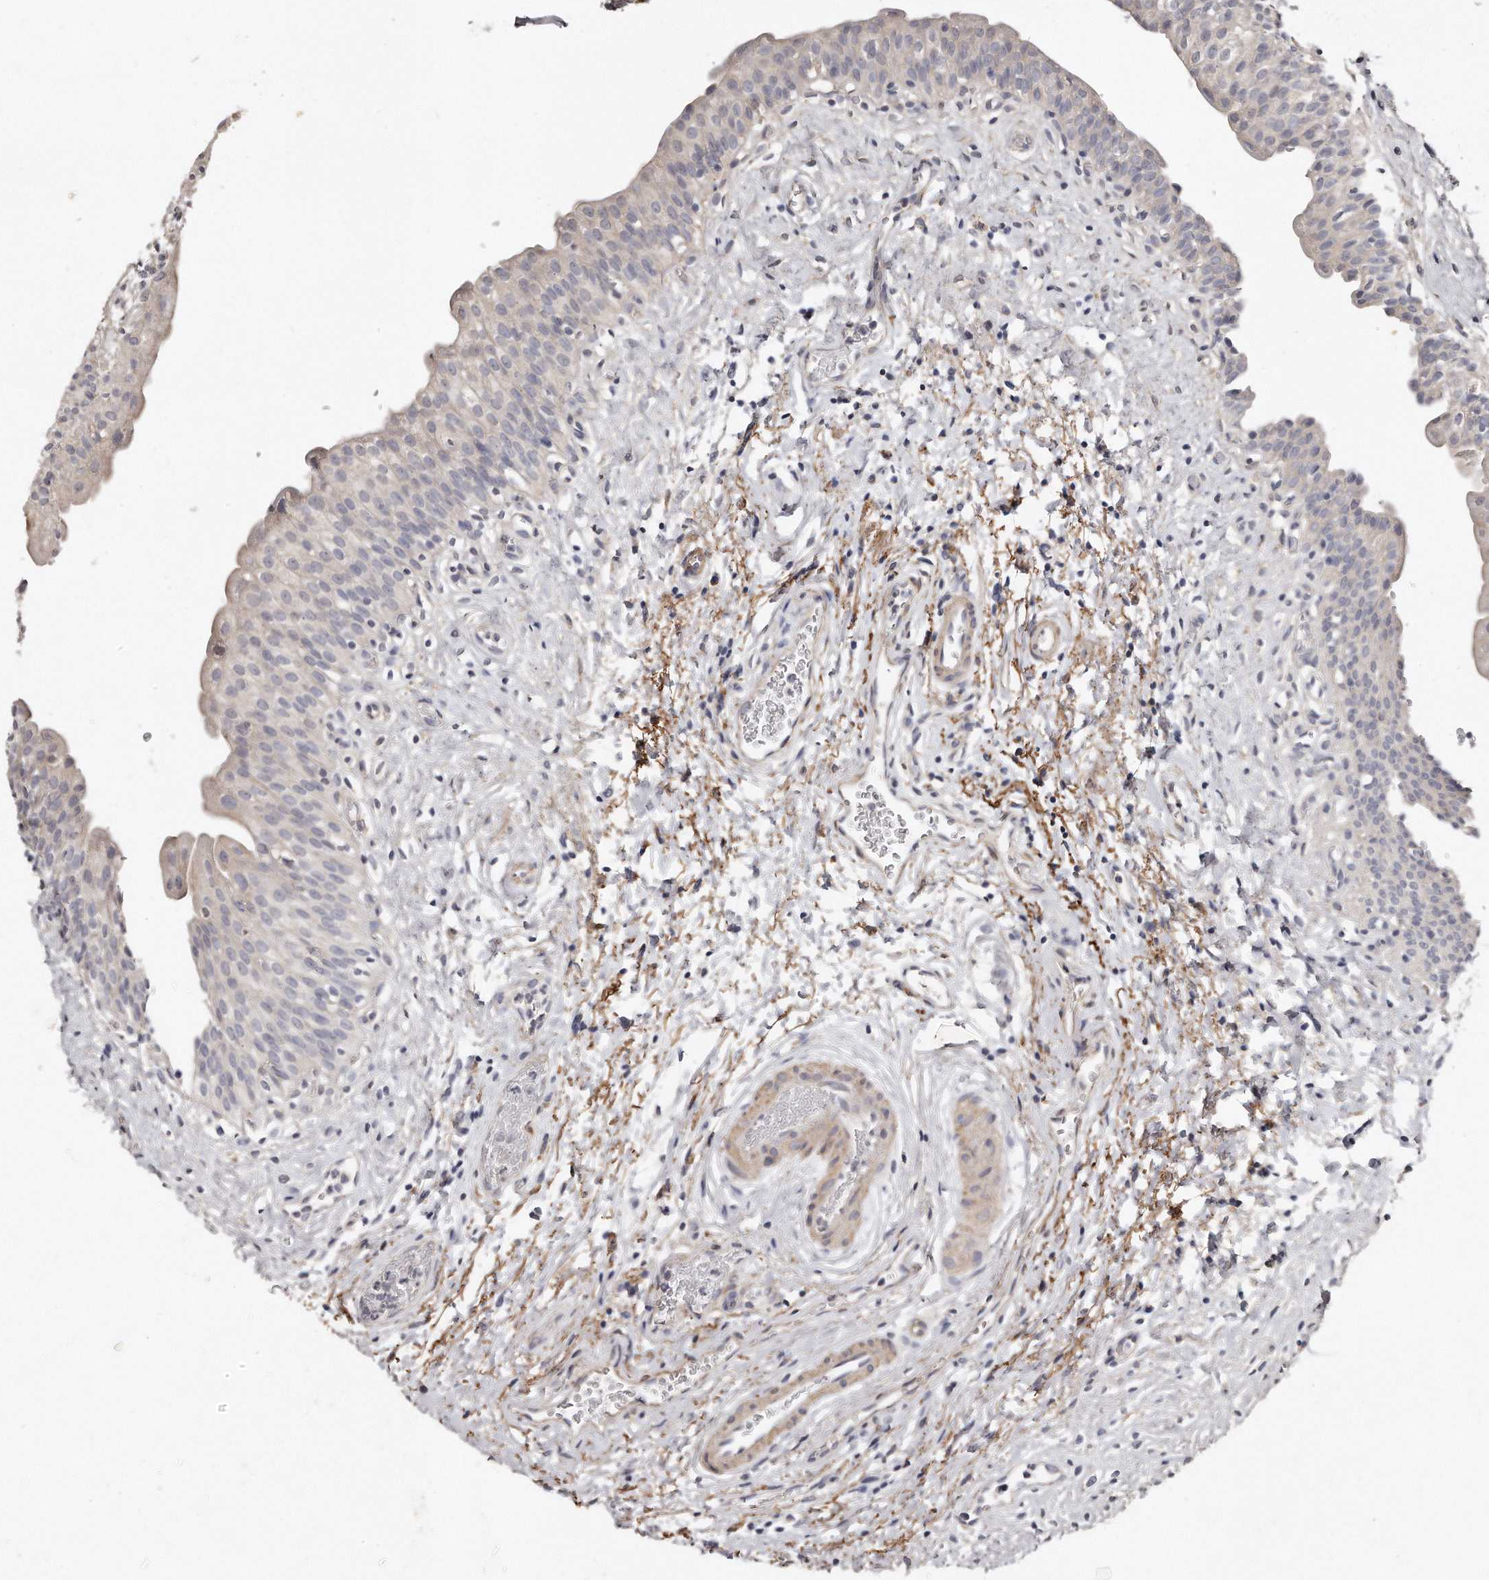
{"staining": {"intensity": "negative", "quantity": "none", "location": "none"}, "tissue": "urinary bladder", "cell_type": "Urothelial cells", "image_type": "normal", "snomed": [{"axis": "morphology", "description": "Normal tissue, NOS"}, {"axis": "topography", "description": "Urinary bladder"}], "caption": "A photomicrograph of urinary bladder stained for a protein demonstrates no brown staining in urothelial cells. The staining is performed using DAB (3,3'-diaminobenzidine) brown chromogen with nuclei counter-stained in using hematoxylin.", "gene": "LMOD1", "patient": {"sex": "male", "age": 51}}